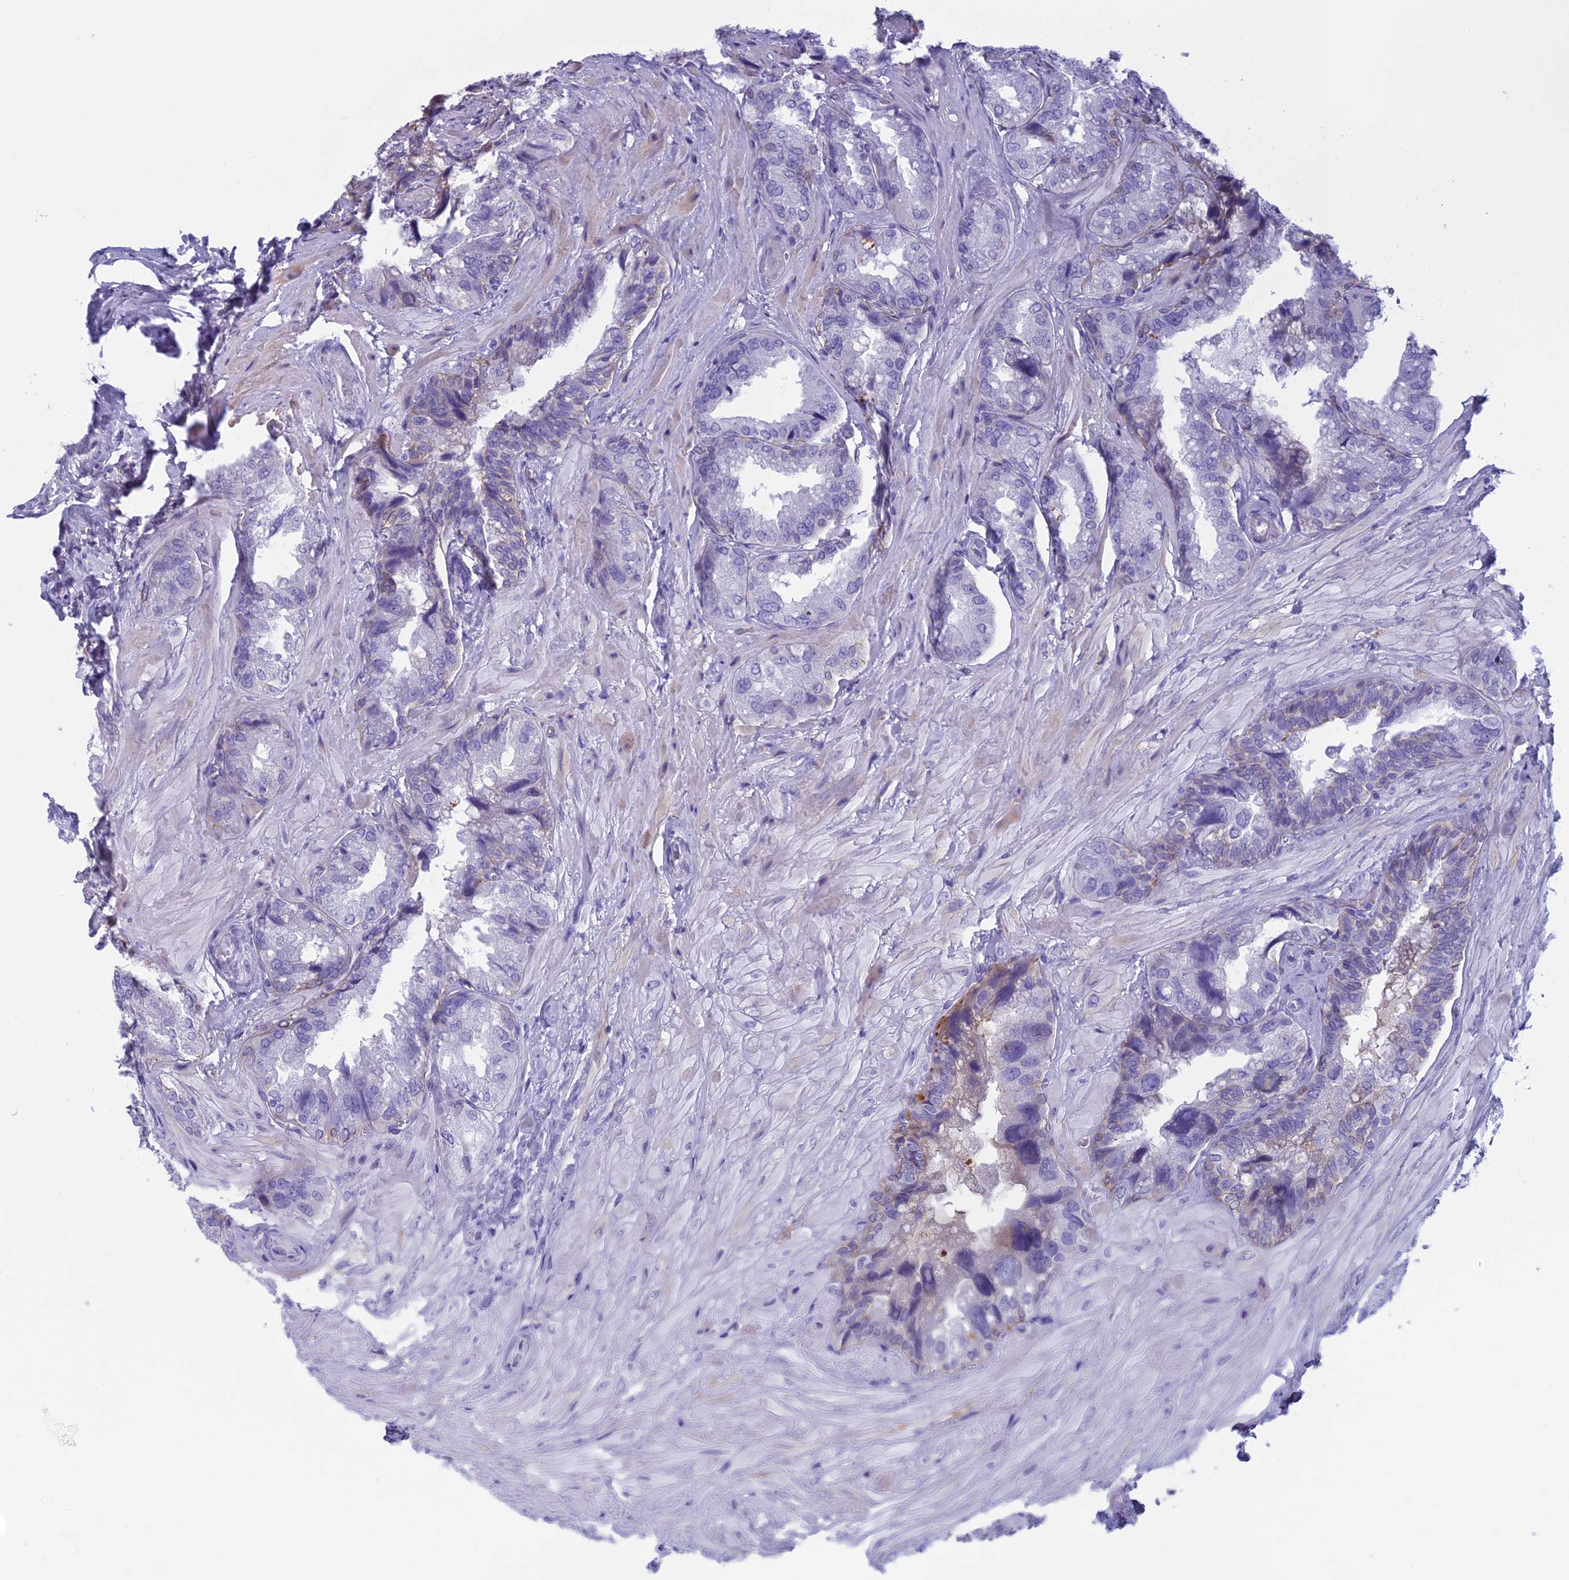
{"staining": {"intensity": "moderate", "quantity": "<25%", "location": "cytoplasmic/membranous"}, "tissue": "seminal vesicle", "cell_type": "Glandular cells", "image_type": "normal", "snomed": [{"axis": "morphology", "description": "Normal tissue, NOS"}, {"axis": "topography", "description": "Prostate and seminal vesicle, NOS"}, {"axis": "topography", "description": "Prostate"}, {"axis": "topography", "description": "Seminal veicle"}], "caption": "Protein staining shows moderate cytoplasmic/membranous positivity in approximately <25% of glandular cells in normal seminal vesicle.", "gene": "ANGPTL2", "patient": {"sex": "male", "age": 67}}